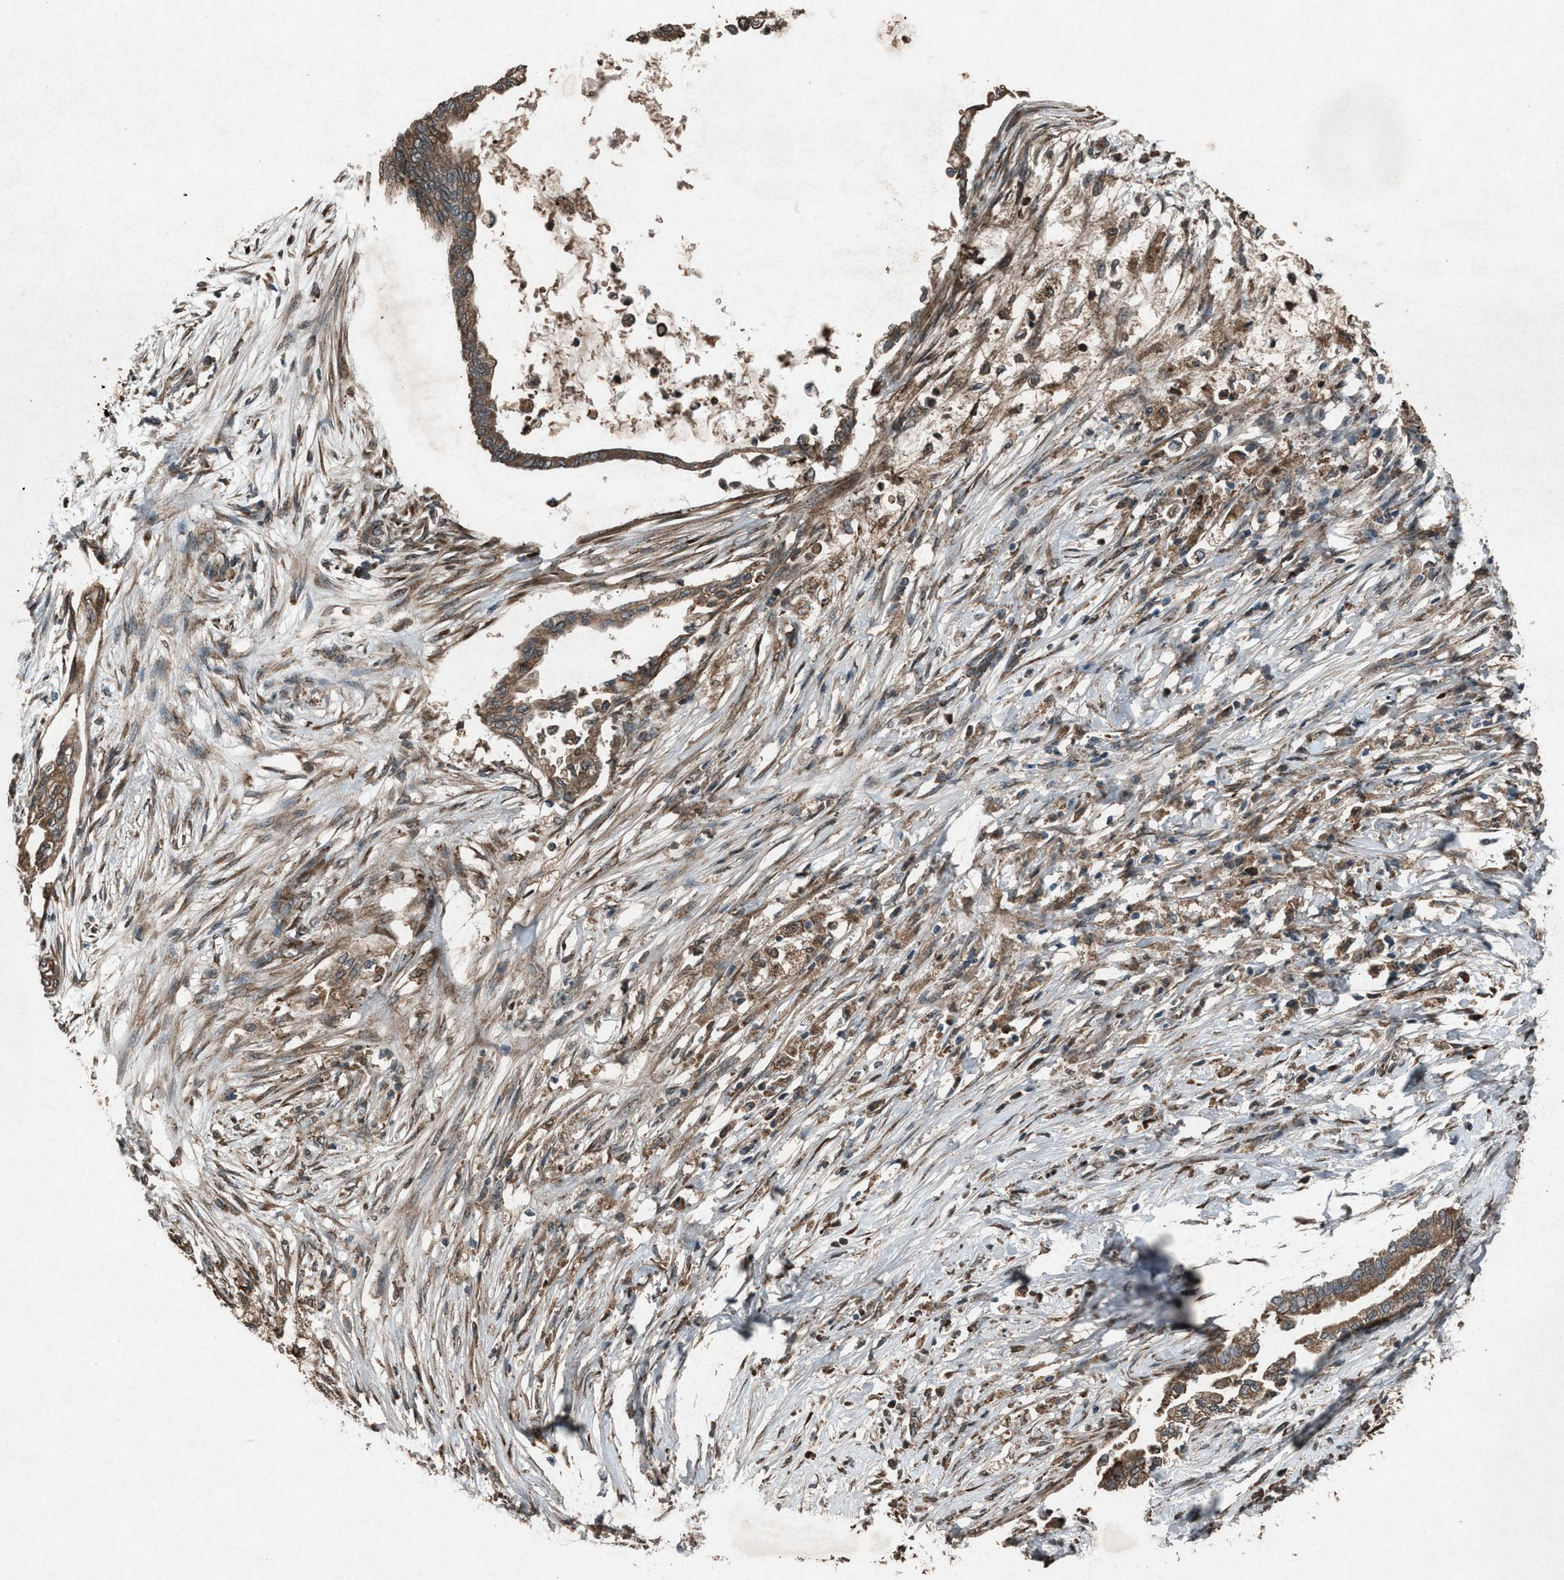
{"staining": {"intensity": "moderate", "quantity": ">75%", "location": "cytoplasmic/membranous"}, "tissue": "pancreatic cancer", "cell_type": "Tumor cells", "image_type": "cancer", "snomed": [{"axis": "morphology", "description": "Normal tissue, NOS"}, {"axis": "morphology", "description": "Adenocarcinoma, NOS"}, {"axis": "topography", "description": "Pancreas"}, {"axis": "topography", "description": "Duodenum"}], "caption": "Human adenocarcinoma (pancreatic) stained with a brown dye shows moderate cytoplasmic/membranous positive positivity in about >75% of tumor cells.", "gene": "CALR", "patient": {"sex": "female", "age": 60}}